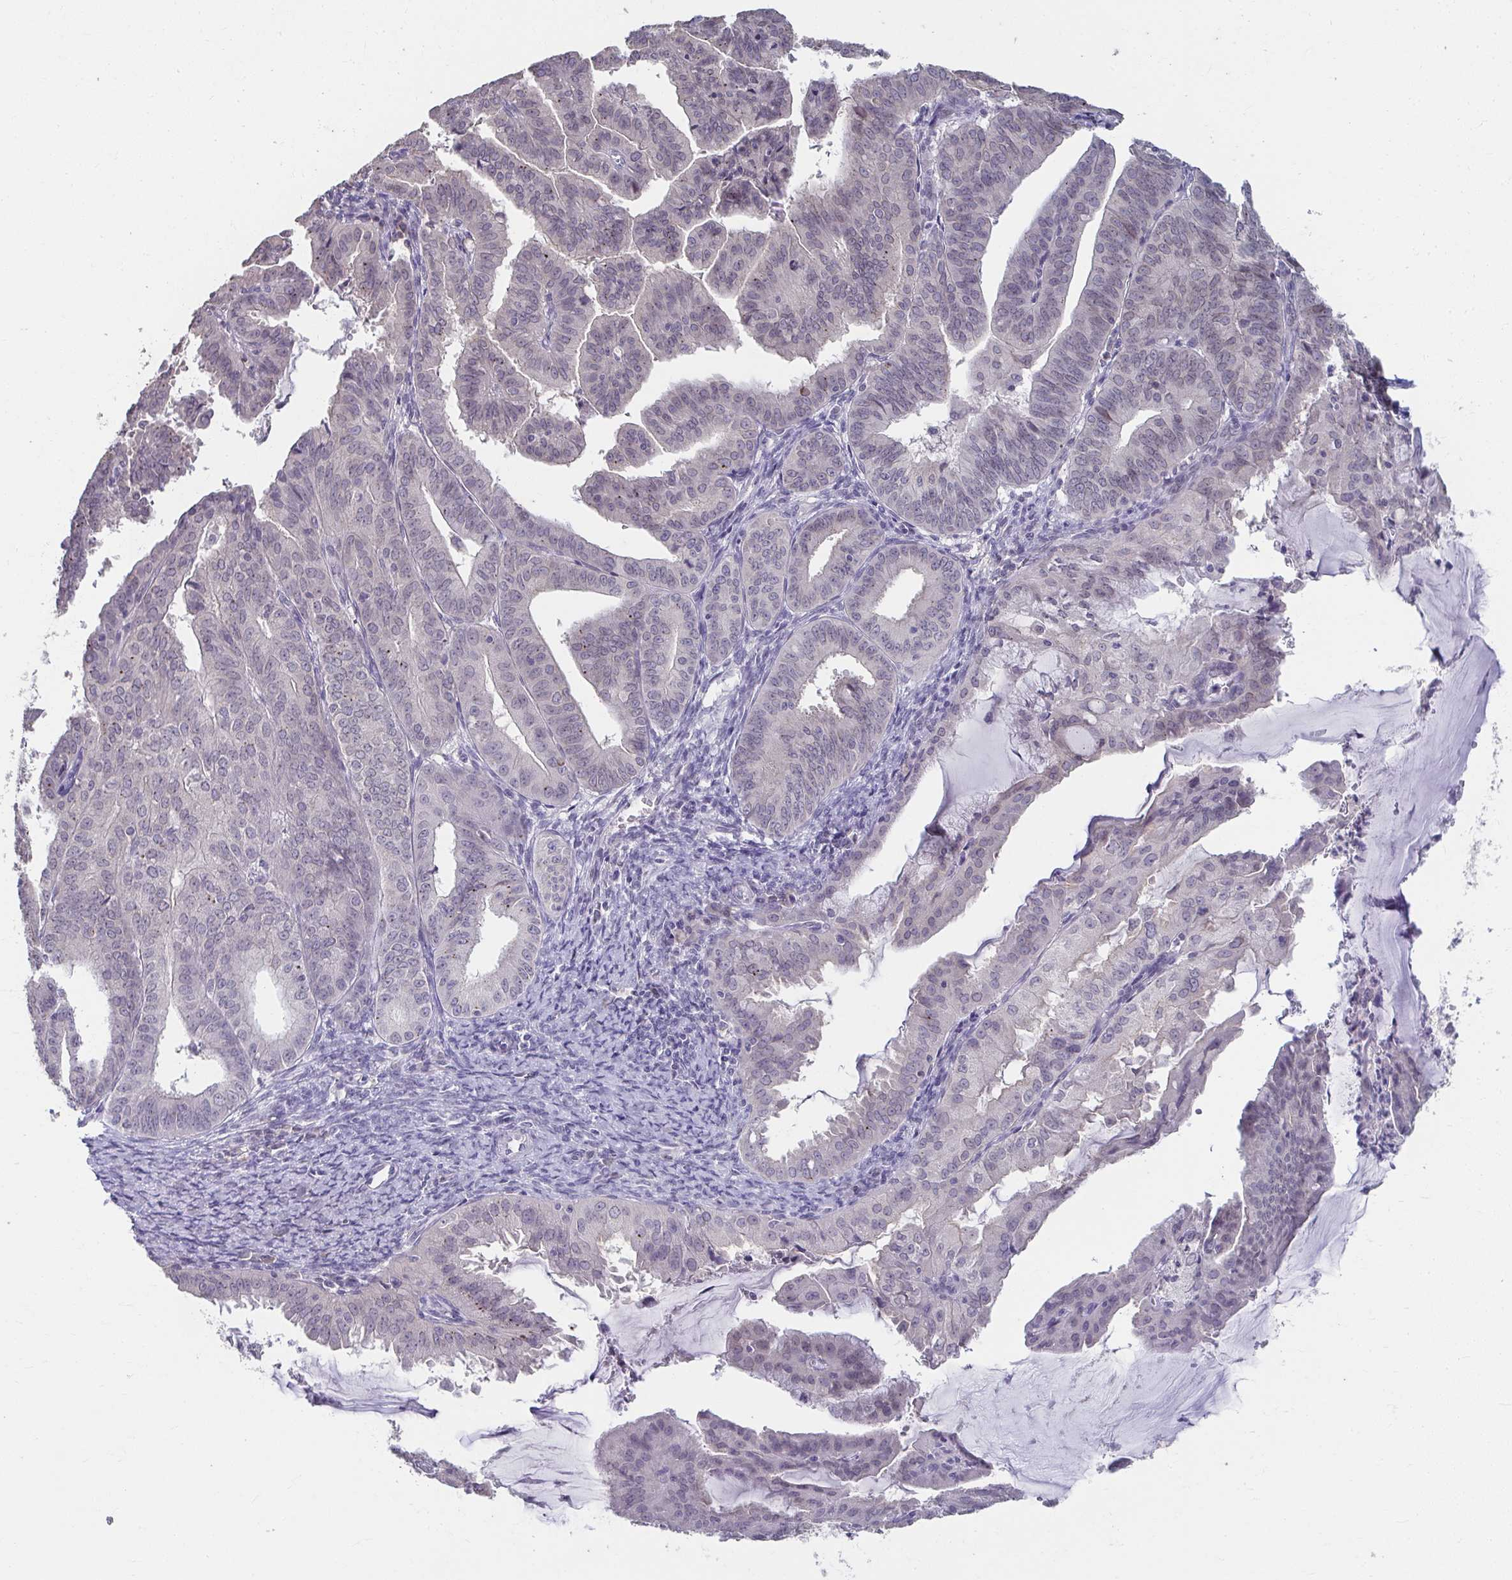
{"staining": {"intensity": "negative", "quantity": "none", "location": "none"}, "tissue": "endometrial cancer", "cell_type": "Tumor cells", "image_type": "cancer", "snomed": [{"axis": "morphology", "description": "Adenocarcinoma, NOS"}, {"axis": "topography", "description": "Endometrium"}], "caption": "Immunohistochemistry (IHC) of human adenocarcinoma (endometrial) exhibits no staining in tumor cells.", "gene": "NUP133", "patient": {"sex": "female", "age": 70}}